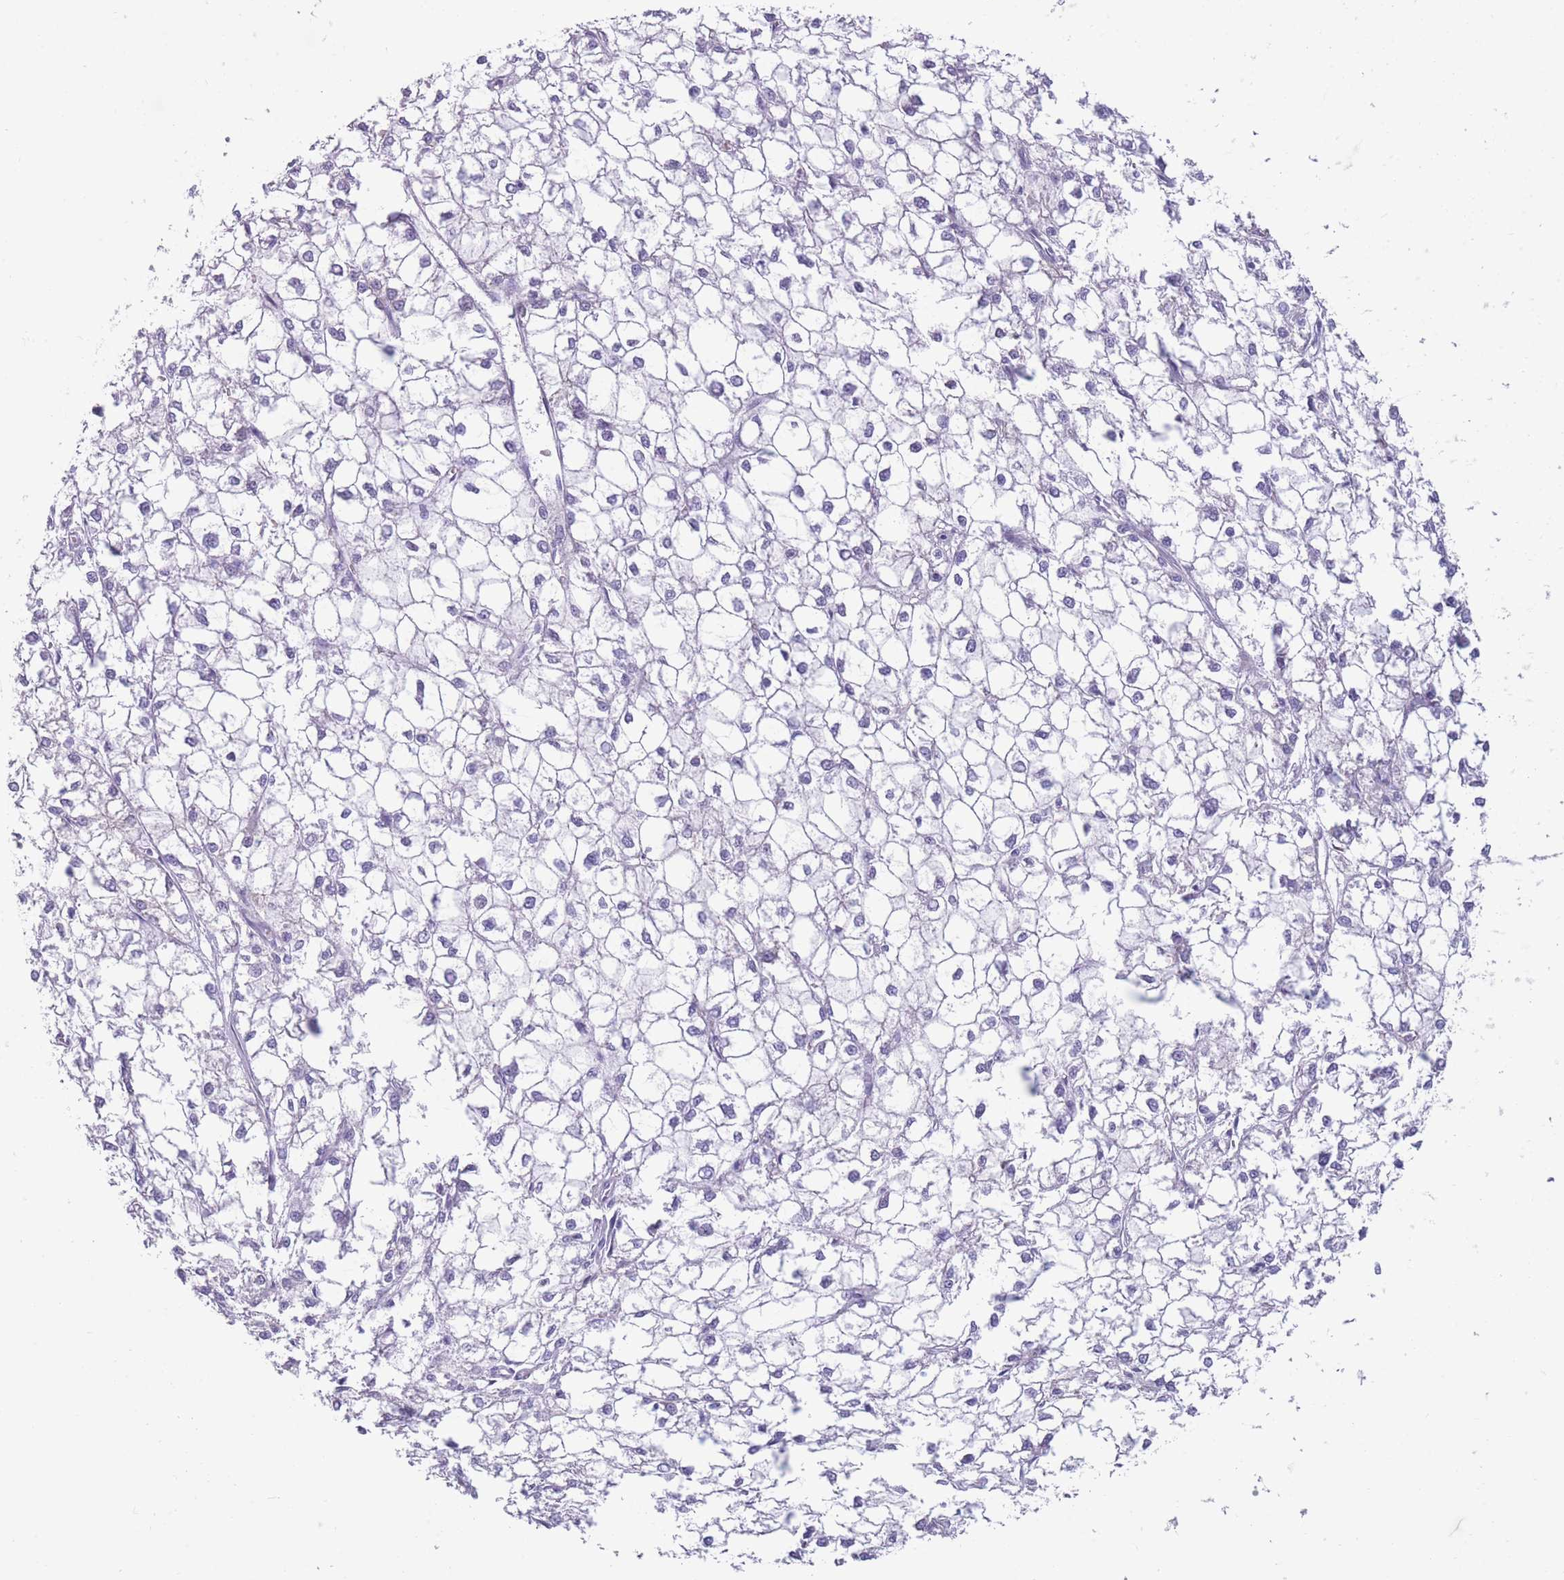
{"staining": {"intensity": "negative", "quantity": "none", "location": "none"}, "tissue": "liver cancer", "cell_type": "Tumor cells", "image_type": "cancer", "snomed": [{"axis": "morphology", "description": "Carcinoma, Hepatocellular, NOS"}, {"axis": "topography", "description": "Liver"}], "caption": "Tumor cells show no significant positivity in hepatocellular carcinoma (liver).", "gene": "COL27A1", "patient": {"sex": "female", "age": 43}}